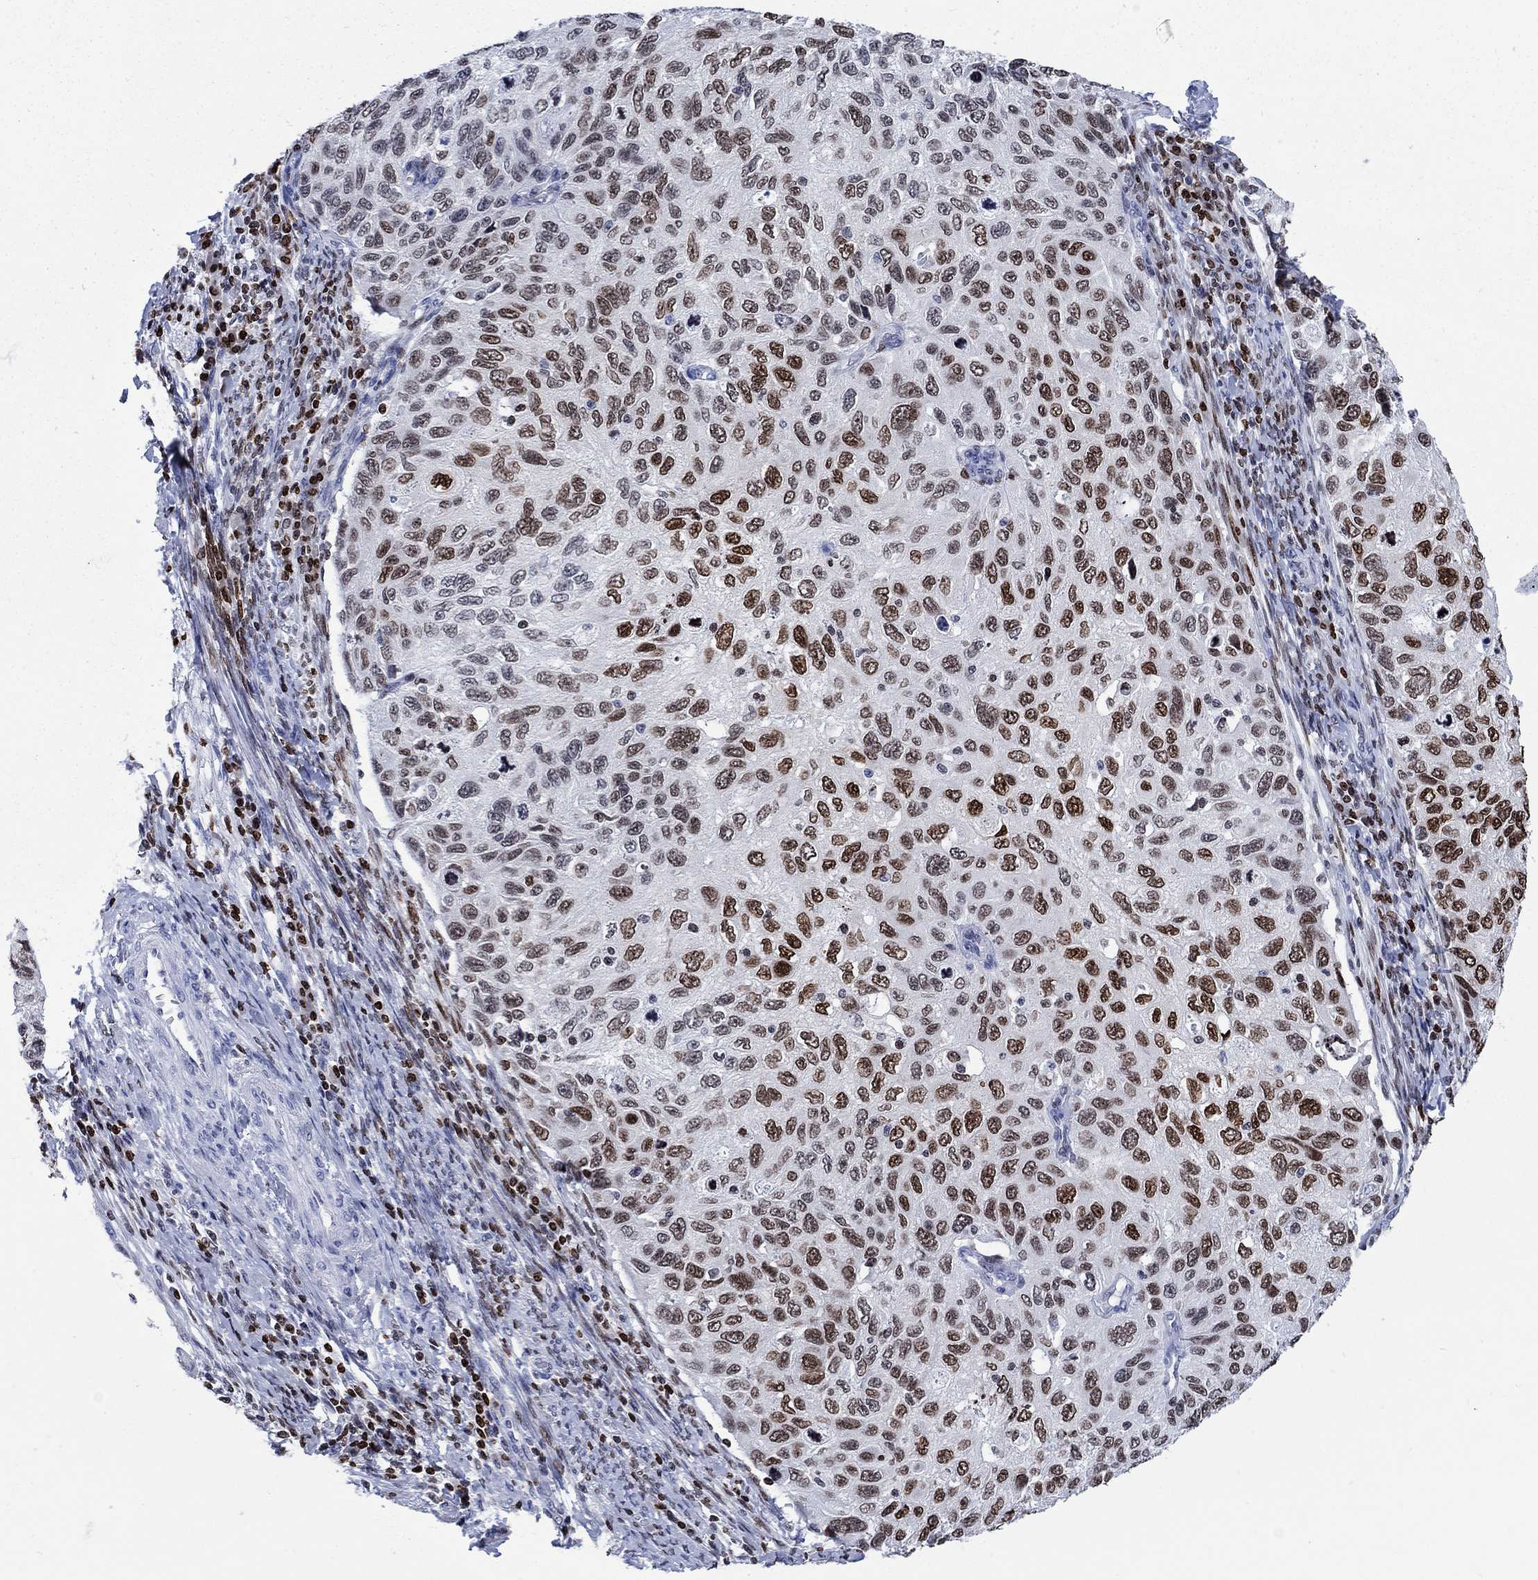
{"staining": {"intensity": "strong", "quantity": "<25%", "location": "nuclear"}, "tissue": "cervical cancer", "cell_type": "Tumor cells", "image_type": "cancer", "snomed": [{"axis": "morphology", "description": "Squamous cell carcinoma, NOS"}, {"axis": "topography", "description": "Cervix"}], "caption": "Squamous cell carcinoma (cervical) was stained to show a protein in brown. There is medium levels of strong nuclear staining in about <25% of tumor cells.", "gene": "HMGA1", "patient": {"sex": "female", "age": 70}}